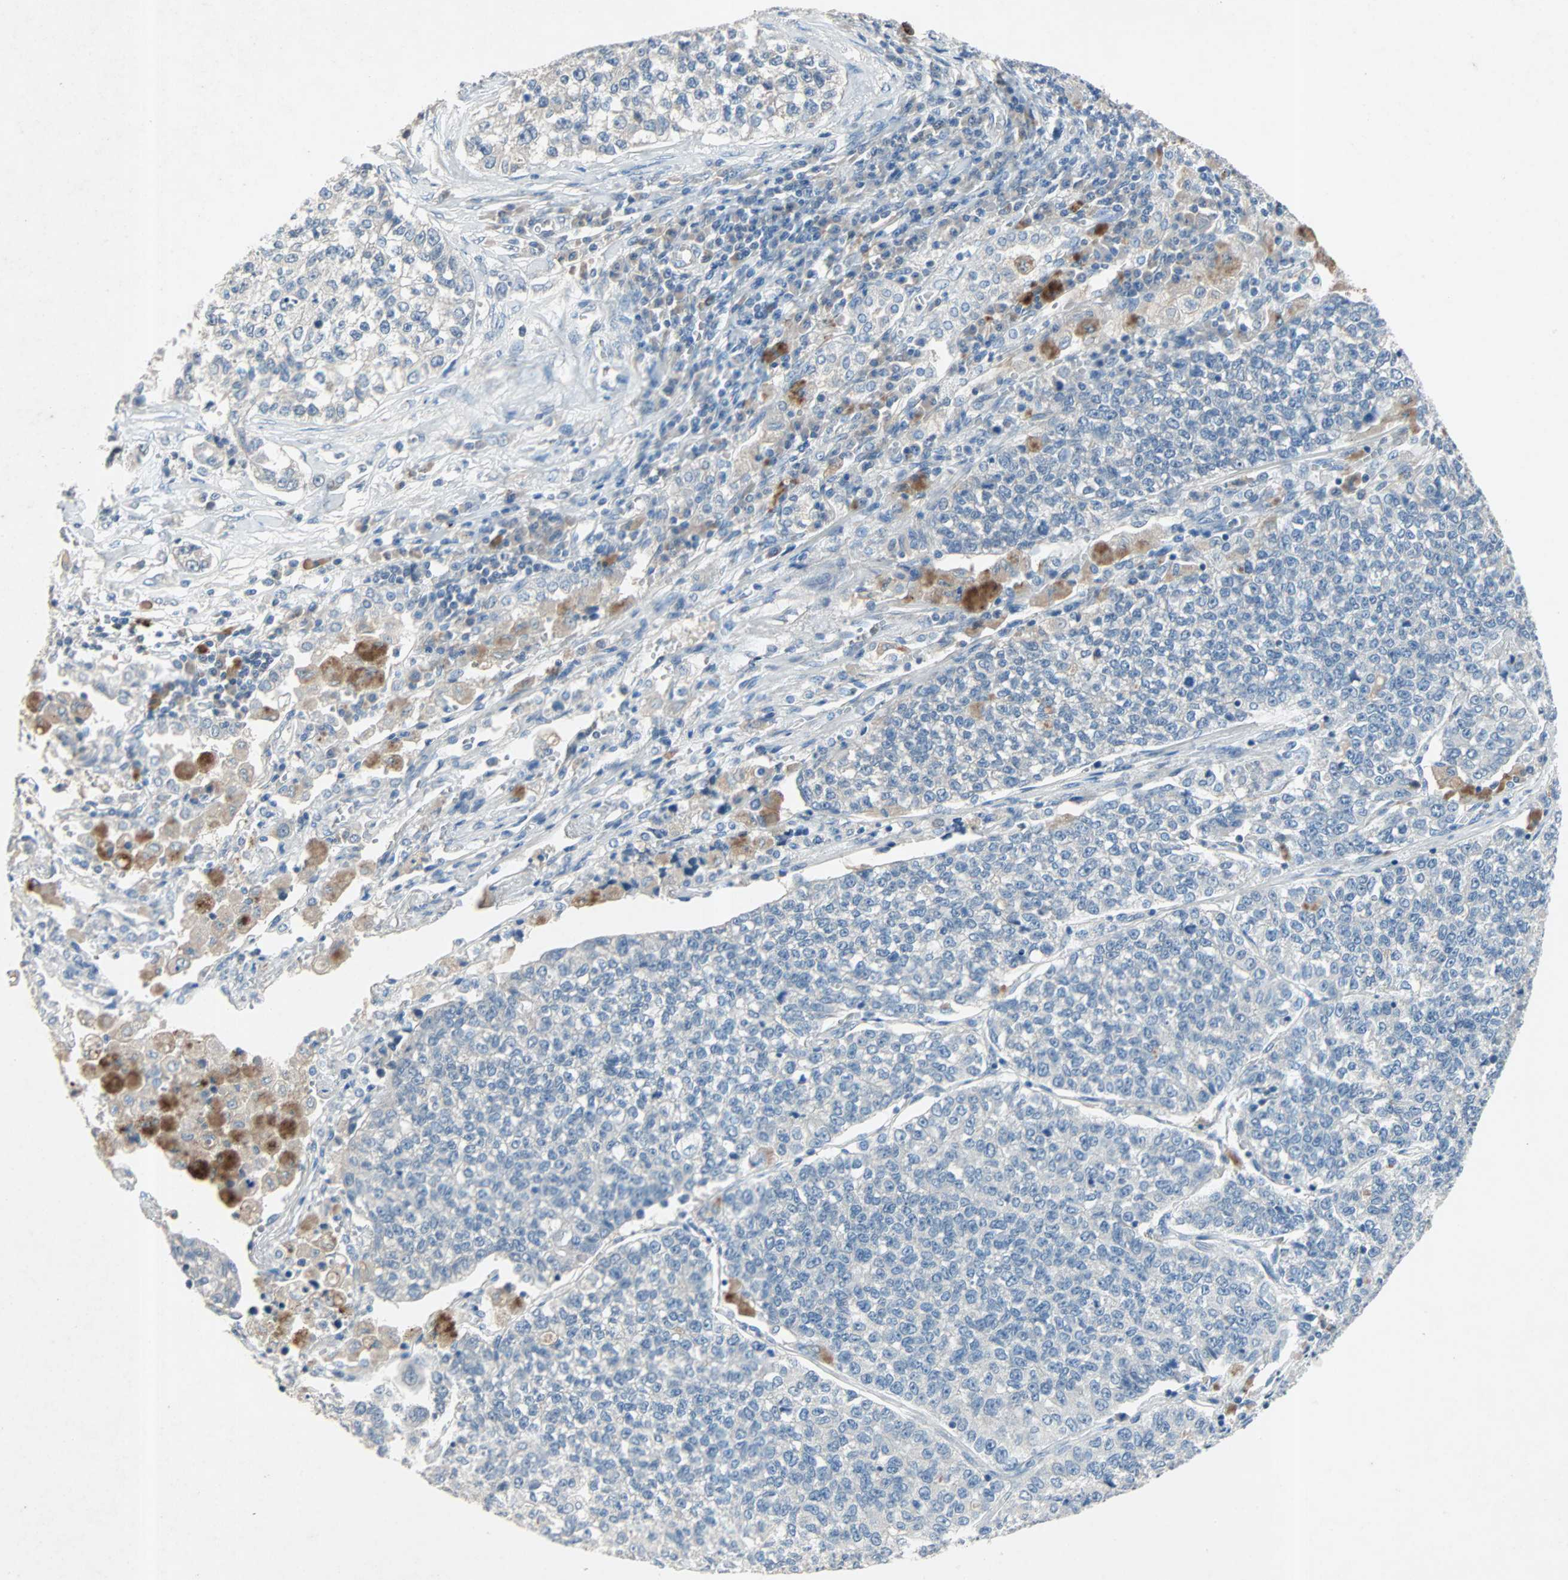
{"staining": {"intensity": "negative", "quantity": "none", "location": "none"}, "tissue": "lung cancer", "cell_type": "Tumor cells", "image_type": "cancer", "snomed": [{"axis": "morphology", "description": "Adenocarcinoma, NOS"}, {"axis": "topography", "description": "Lung"}], "caption": "Image shows no significant protein expression in tumor cells of lung adenocarcinoma.", "gene": "PCDHB2", "patient": {"sex": "male", "age": 49}}